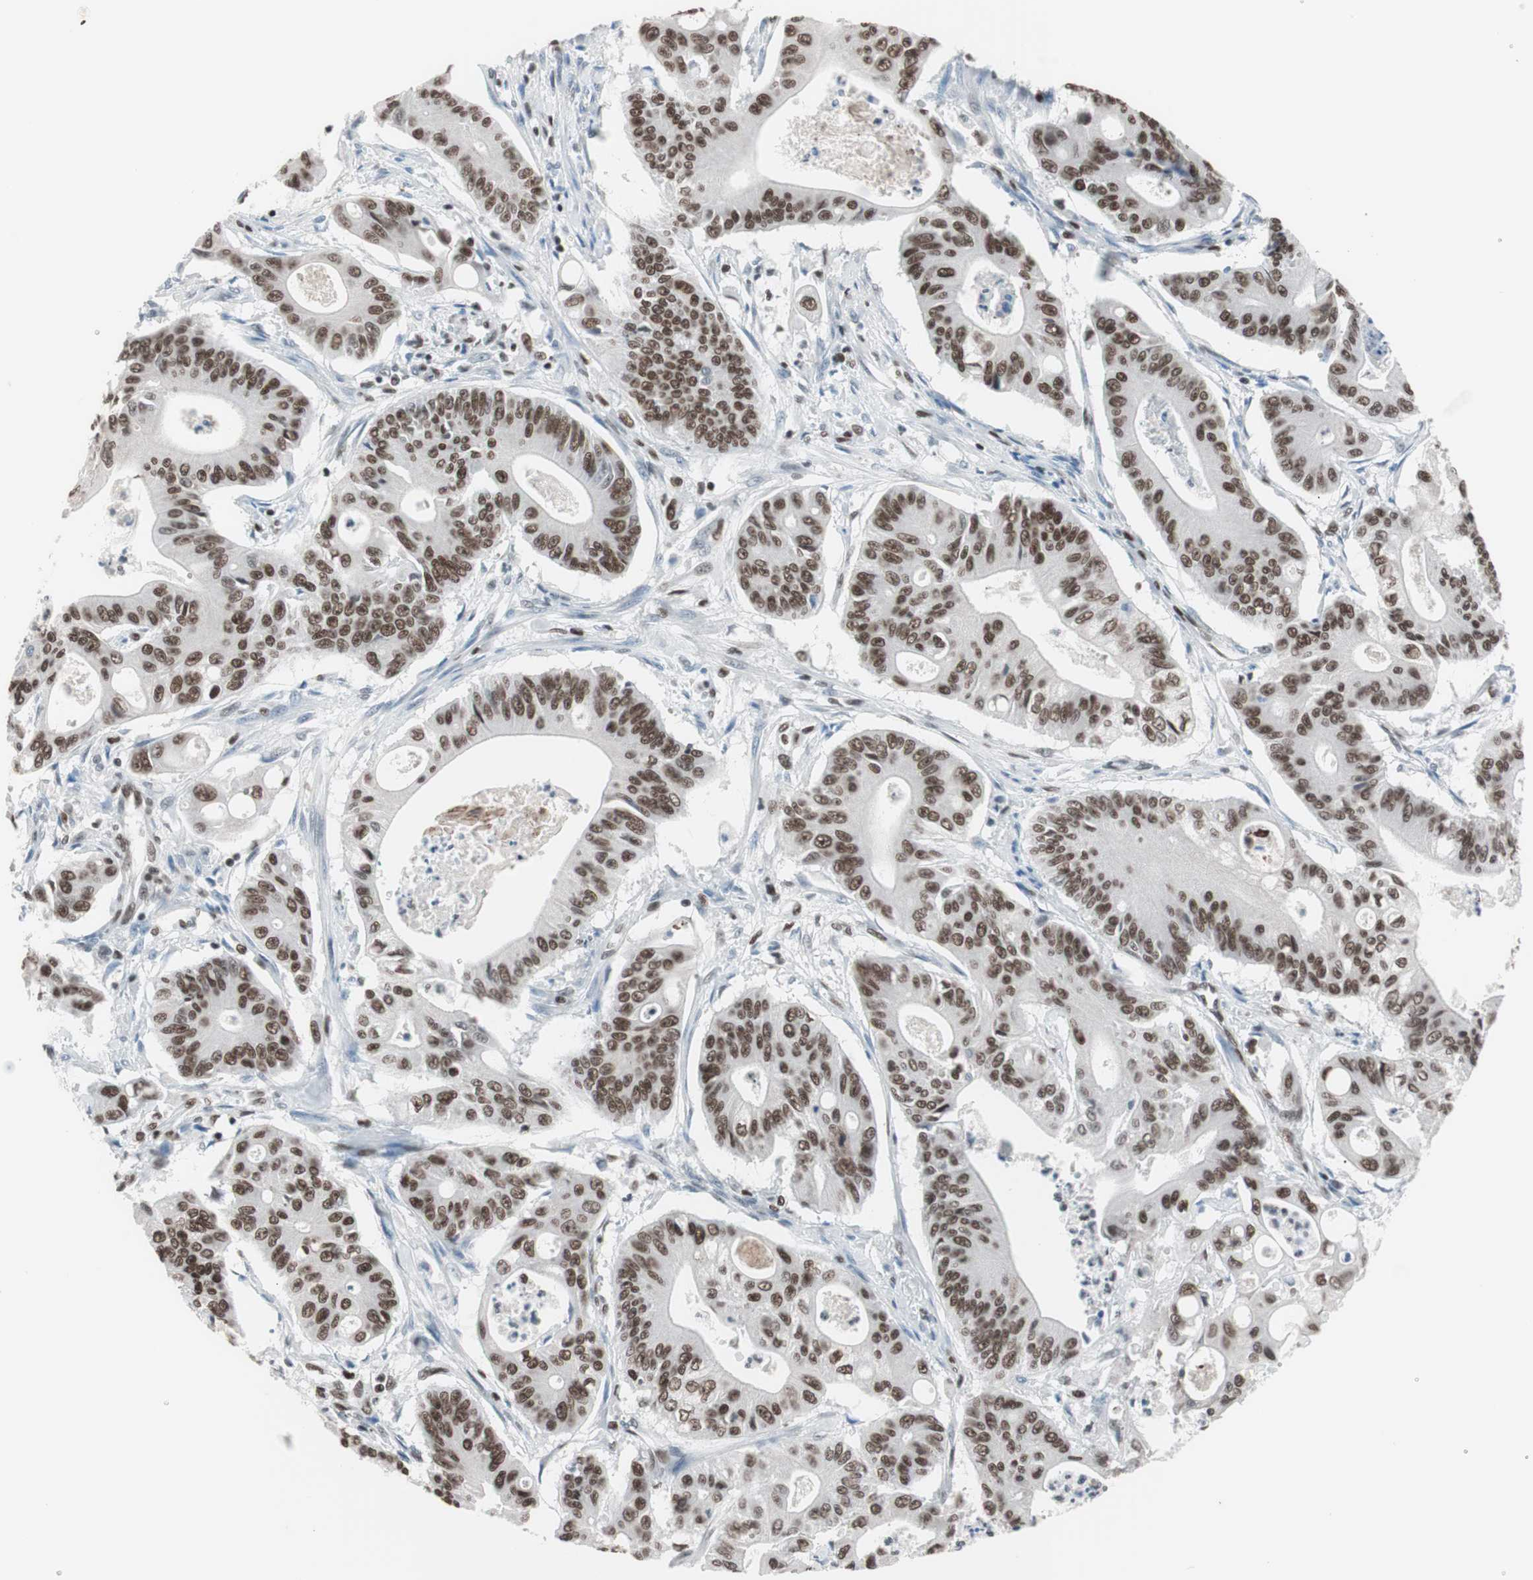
{"staining": {"intensity": "strong", "quantity": ">75%", "location": "nuclear"}, "tissue": "pancreatic cancer", "cell_type": "Tumor cells", "image_type": "cancer", "snomed": [{"axis": "morphology", "description": "Normal tissue, NOS"}, {"axis": "topography", "description": "Lymph node"}], "caption": "Brown immunohistochemical staining in human pancreatic cancer demonstrates strong nuclear positivity in about >75% of tumor cells. (DAB IHC with brightfield microscopy, high magnification).", "gene": "ARID1A", "patient": {"sex": "male", "age": 62}}